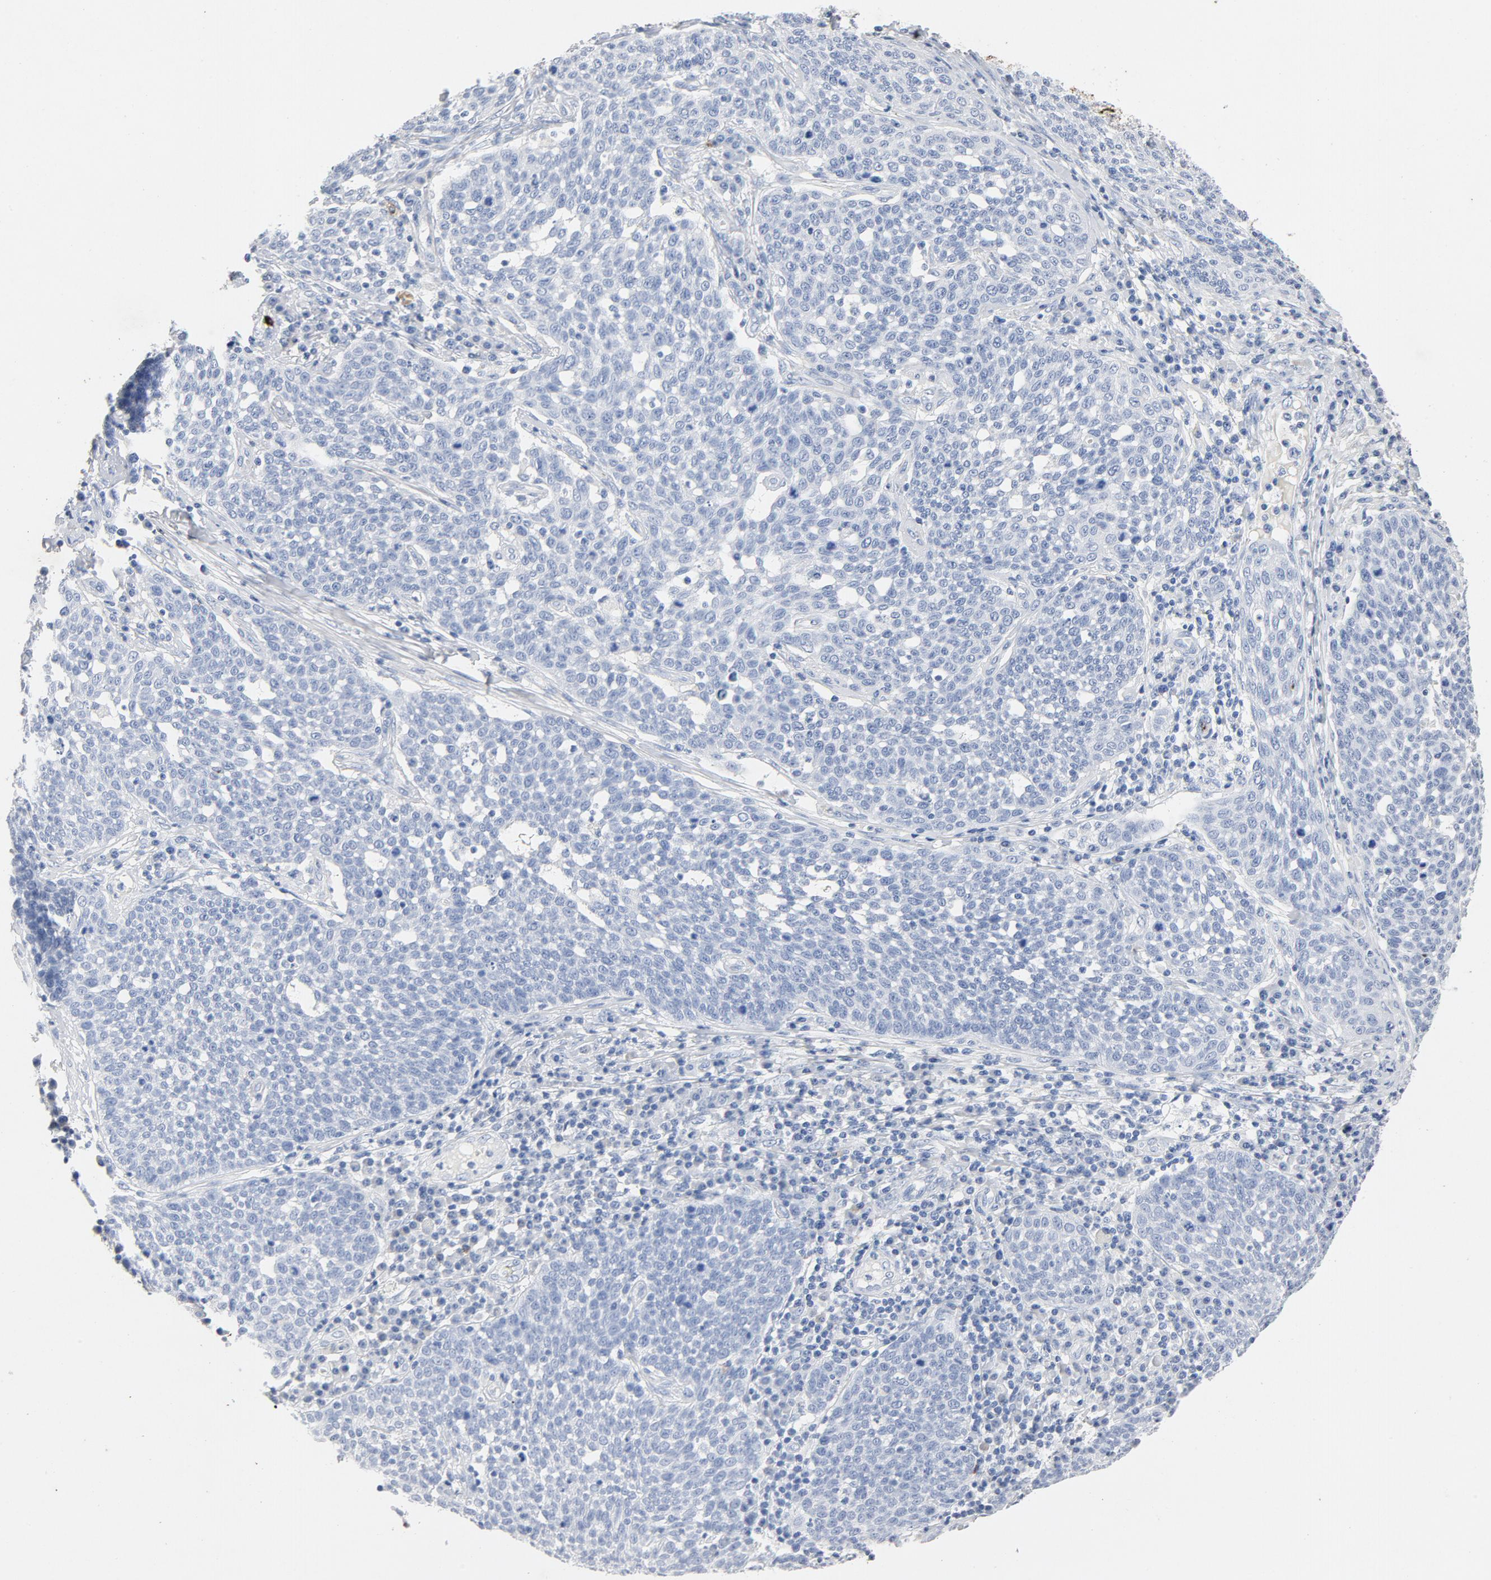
{"staining": {"intensity": "negative", "quantity": "none", "location": "none"}, "tissue": "cervical cancer", "cell_type": "Tumor cells", "image_type": "cancer", "snomed": [{"axis": "morphology", "description": "Squamous cell carcinoma, NOS"}, {"axis": "topography", "description": "Cervix"}], "caption": "Histopathology image shows no protein positivity in tumor cells of cervical squamous cell carcinoma tissue.", "gene": "PTPRB", "patient": {"sex": "female", "age": 34}}